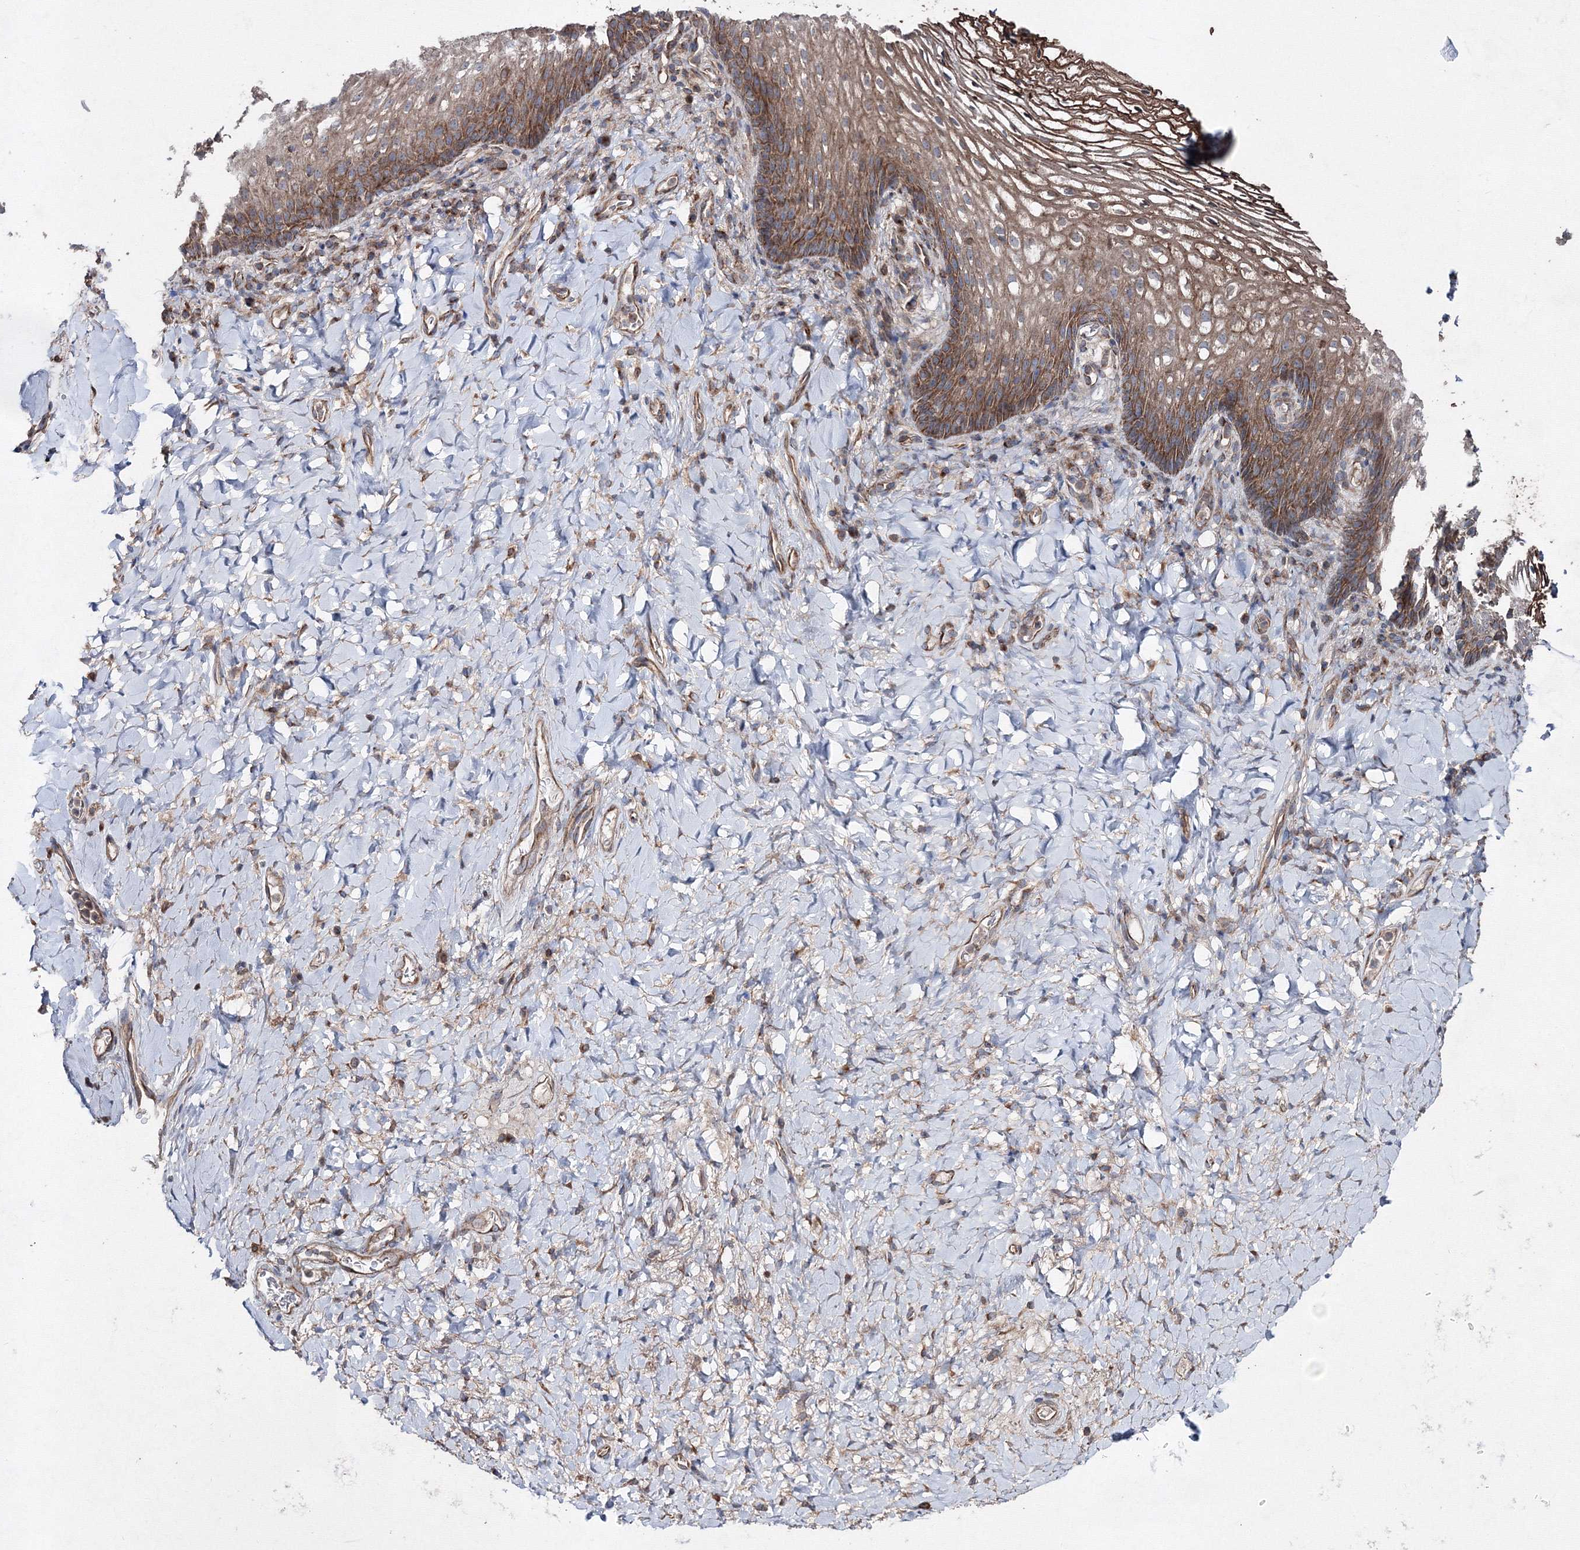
{"staining": {"intensity": "moderate", "quantity": ">75%", "location": "cytoplasmic/membranous"}, "tissue": "vagina", "cell_type": "Squamous epithelial cells", "image_type": "normal", "snomed": [{"axis": "morphology", "description": "Normal tissue, NOS"}, {"axis": "topography", "description": "Vagina"}], "caption": "Immunohistochemistry staining of benign vagina, which shows medium levels of moderate cytoplasmic/membranous staining in approximately >75% of squamous epithelial cells indicating moderate cytoplasmic/membranous protein positivity. The staining was performed using DAB (3,3'-diaminobenzidine) (brown) for protein detection and nuclei were counterstained in hematoxylin (blue).", "gene": "GFM1", "patient": {"sex": "female", "age": 60}}